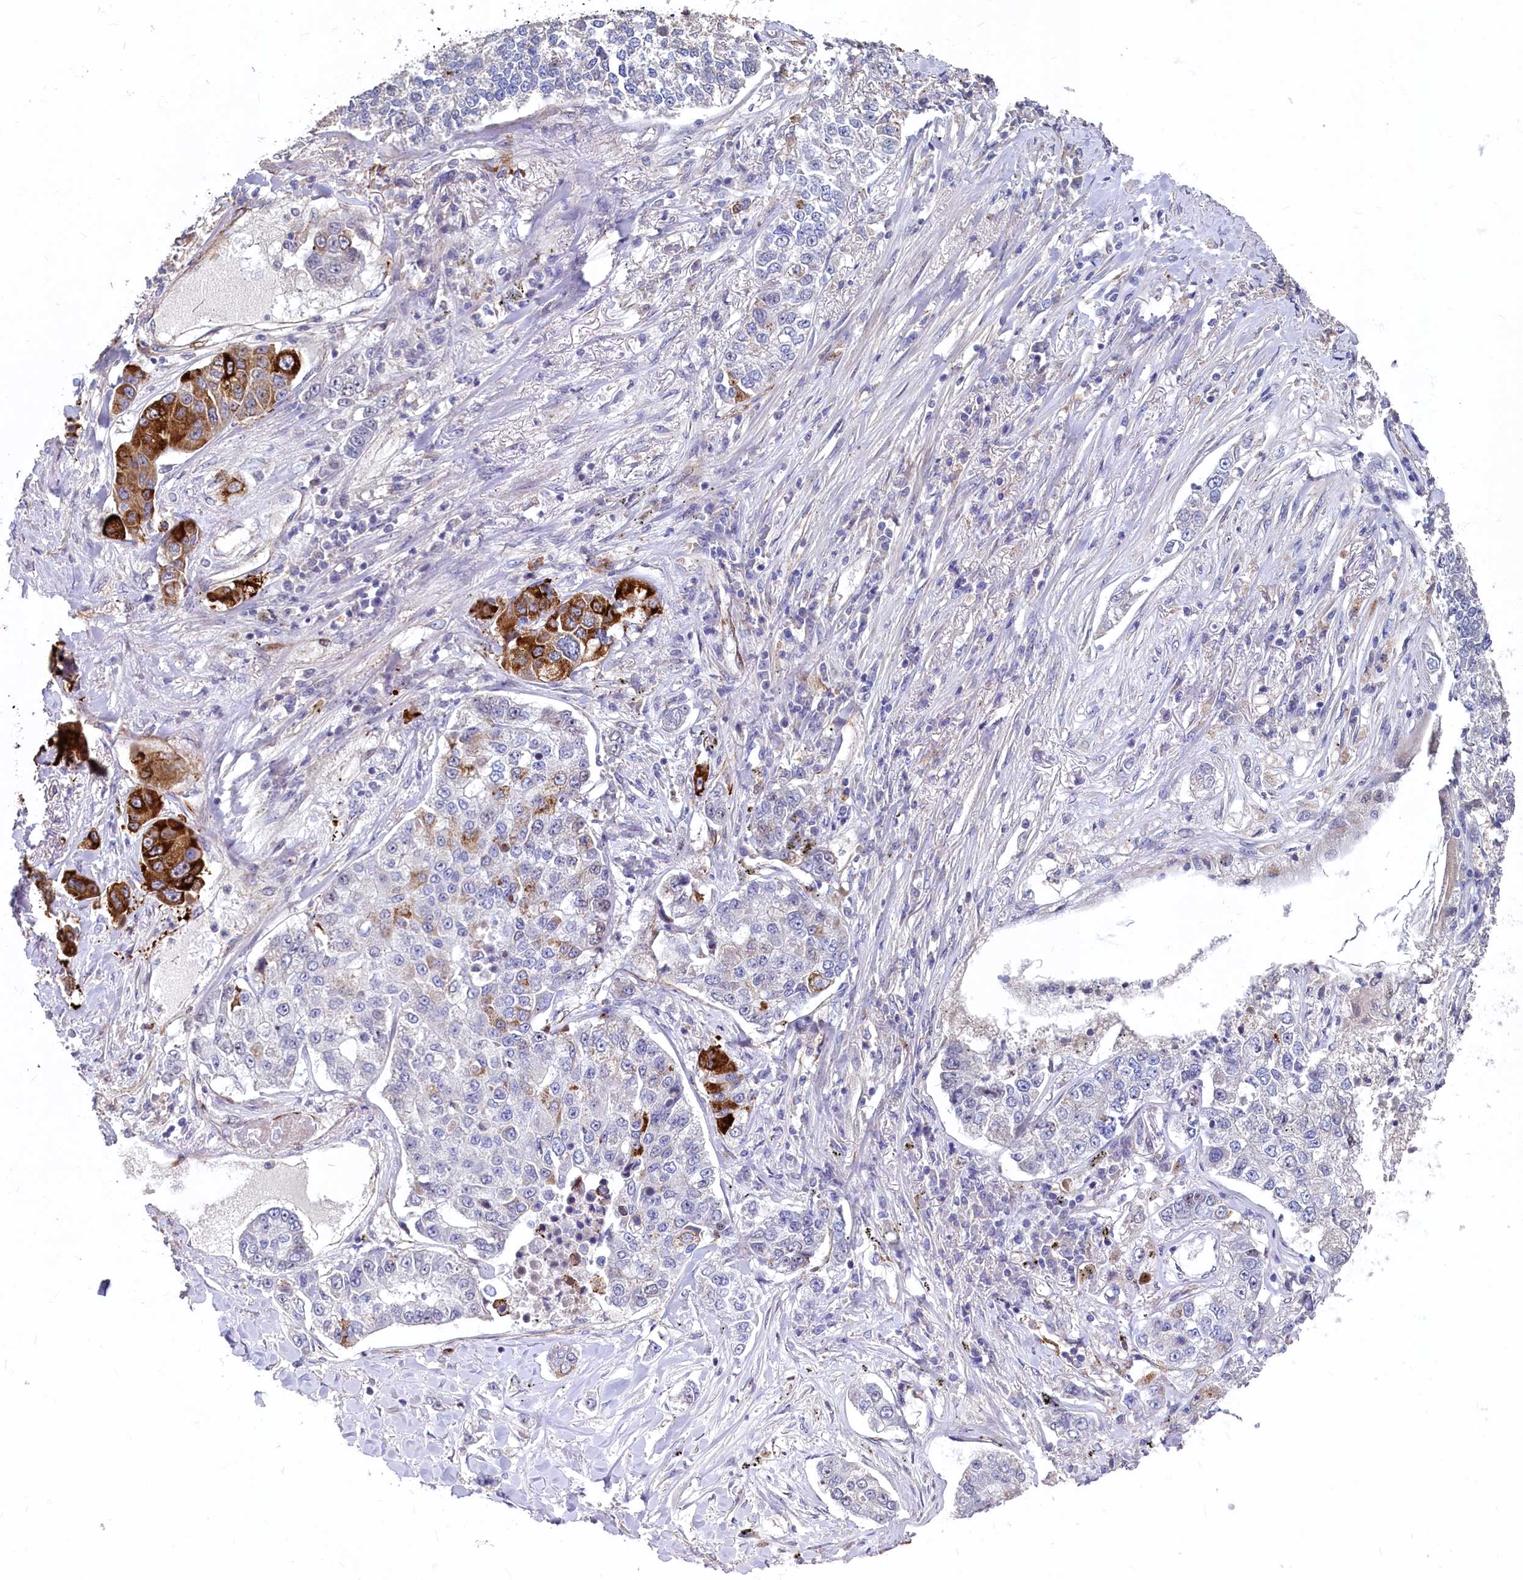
{"staining": {"intensity": "strong", "quantity": "<25%", "location": "cytoplasmic/membranous"}, "tissue": "lung cancer", "cell_type": "Tumor cells", "image_type": "cancer", "snomed": [{"axis": "morphology", "description": "Adenocarcinoma, NOS"}, {"axis": "topography", "description": "Lung"}], "caption": "Protein expression by immunohistochemistry demonstrates strong cytoplasmic/membranous staining in approximately <25% of tumor cells in adenocarcinoma (lung).", "gene": "ASXL3", "patient": {"sex": "male", "age": 49}}